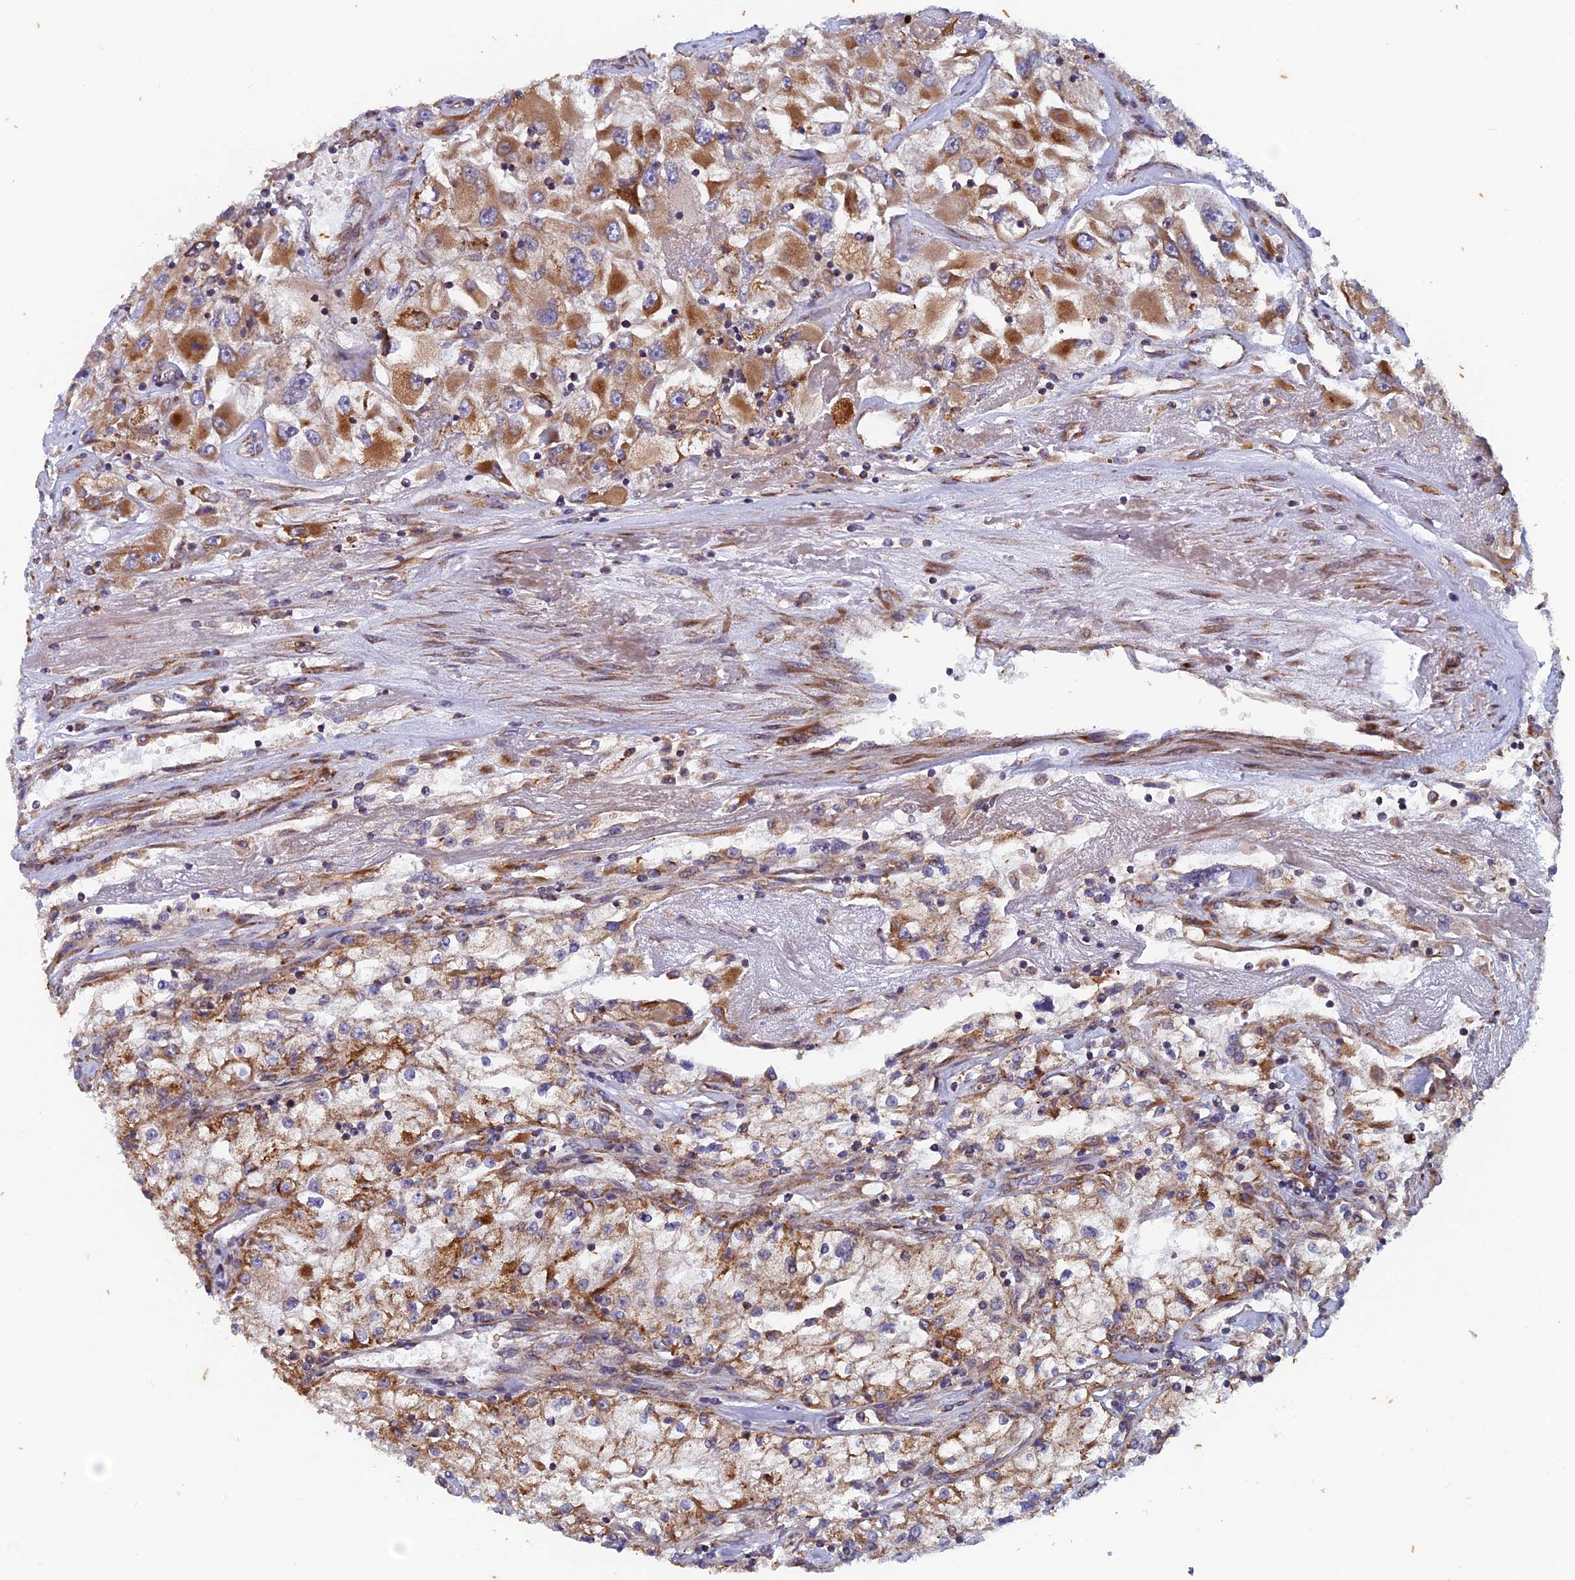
{"staining": {"intensity": "moderate", "quantity": ">75%", "location": "cytoplasmic/membranous"}, "tissue": "renal cancer", "cell_type": "Tumor cells", "image_type": "cancer", "snomed": [{"axis": "morphology", "description": "Adenocarcinoma, NOS"}, {"axis": "topography", "description": "Kidney"}], "caption": "IHC image of human renal cancer stained for a protein (brown), which exhibits medium levels of moderate cytoplasmic/membranous expression in approximately >75% of tumor cells.", "gene": "AP4S1", "patient": {"sex": "female", "age": 52}}